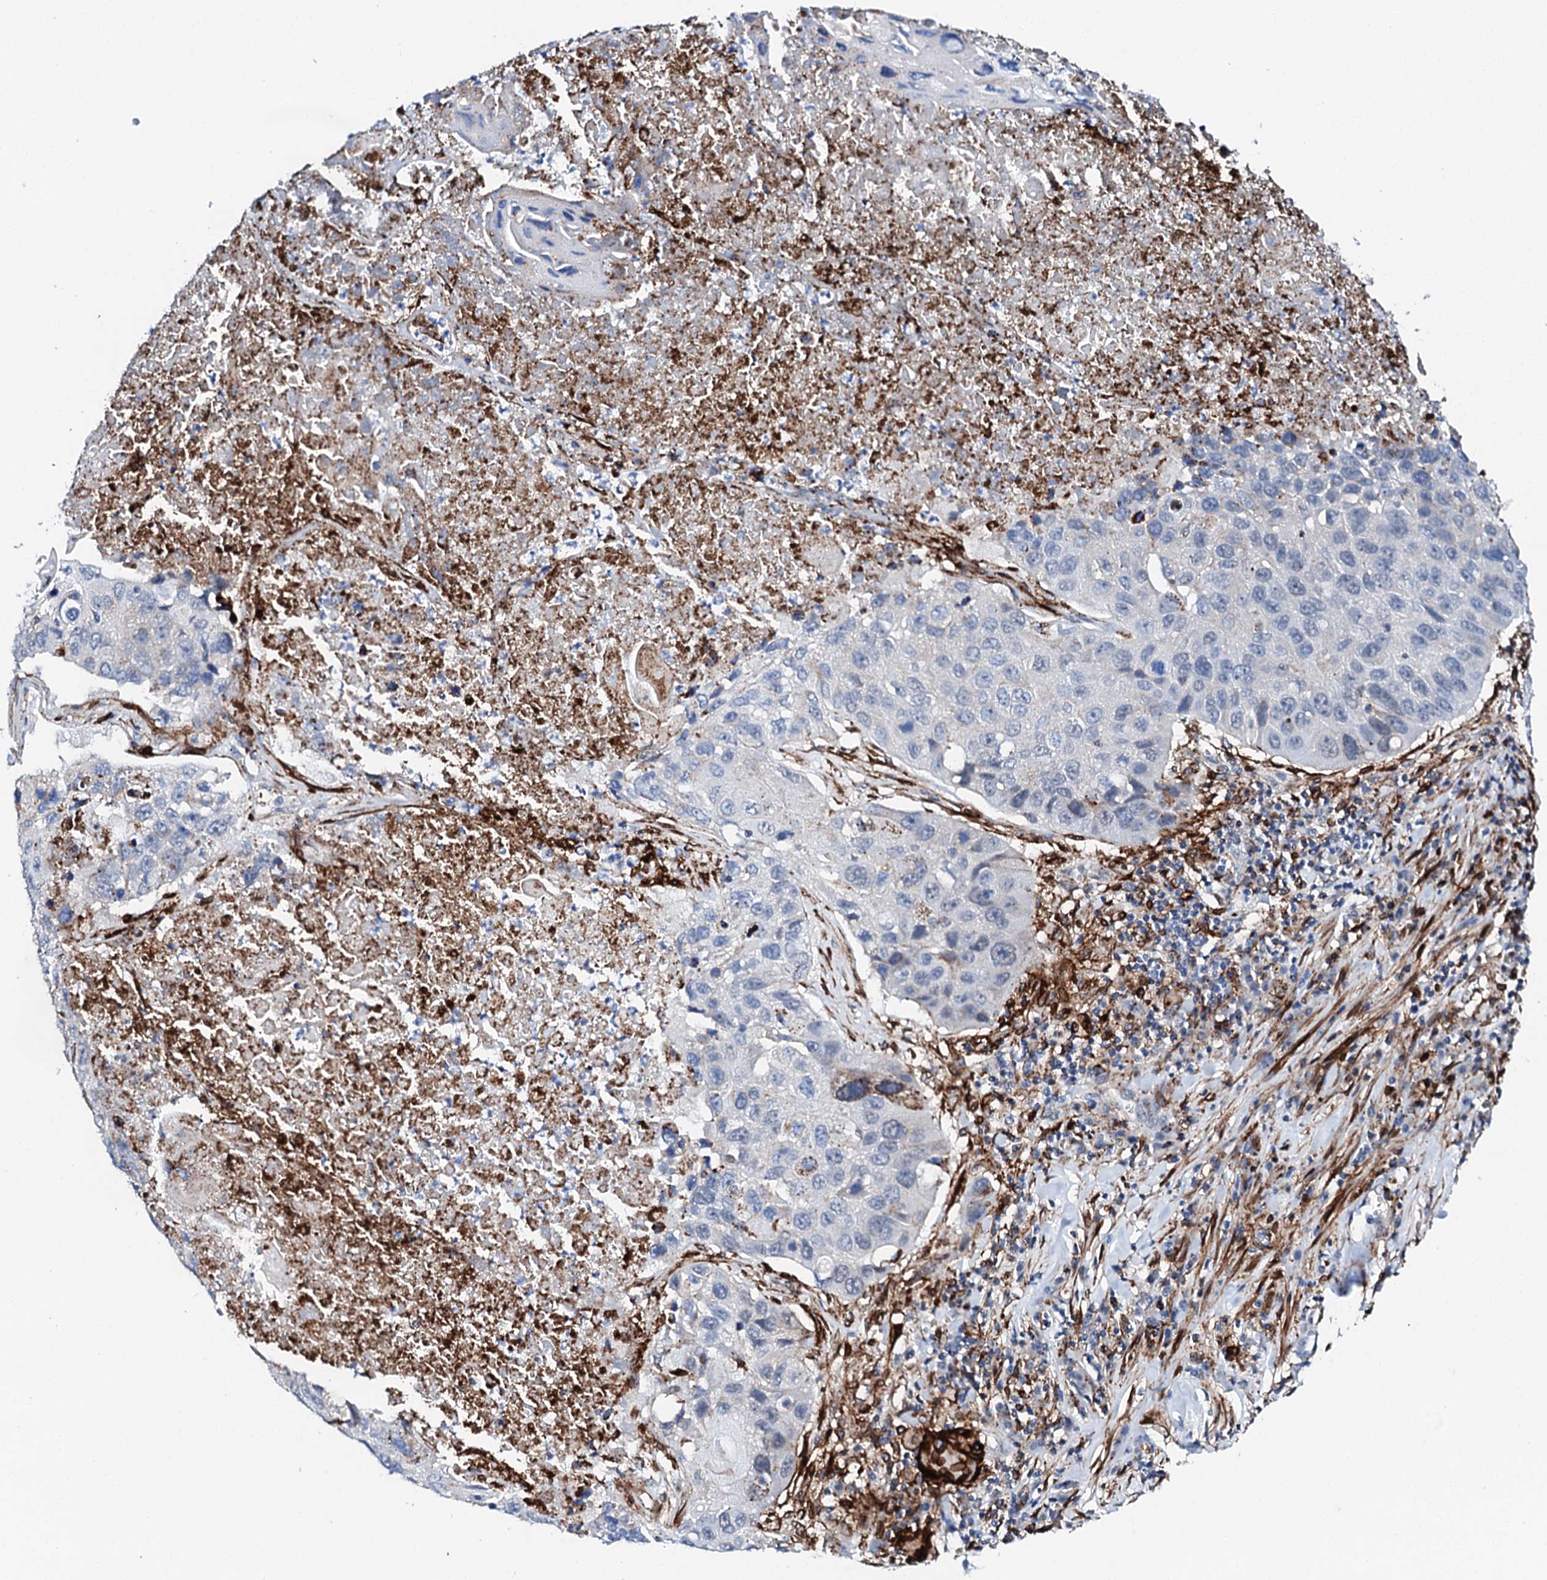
{"staining": {"intensity": "negative", "quantity": "none", "location": "none"}, "tissue": "lung cancer", "cell_type": "Tumor cells", "image_type": "cancer", "snomed": [{"axis": "morphology", "description": "Squamous cell carcinoma, NOS"}, {"axis": "topography", "description": "Lung"}], "caption": "Tumor cells show no significant protein expression in lung squamous cell carcinoma. The staining was performed using DAB (3,3'-diaminobenzidine) to visualize the protein expression in brown, while the nuclei were stained in blue with hematoxylin (Magnification: 20x).", "gene": "MED13L", "patient": {"sex": "male", "age": 61}}